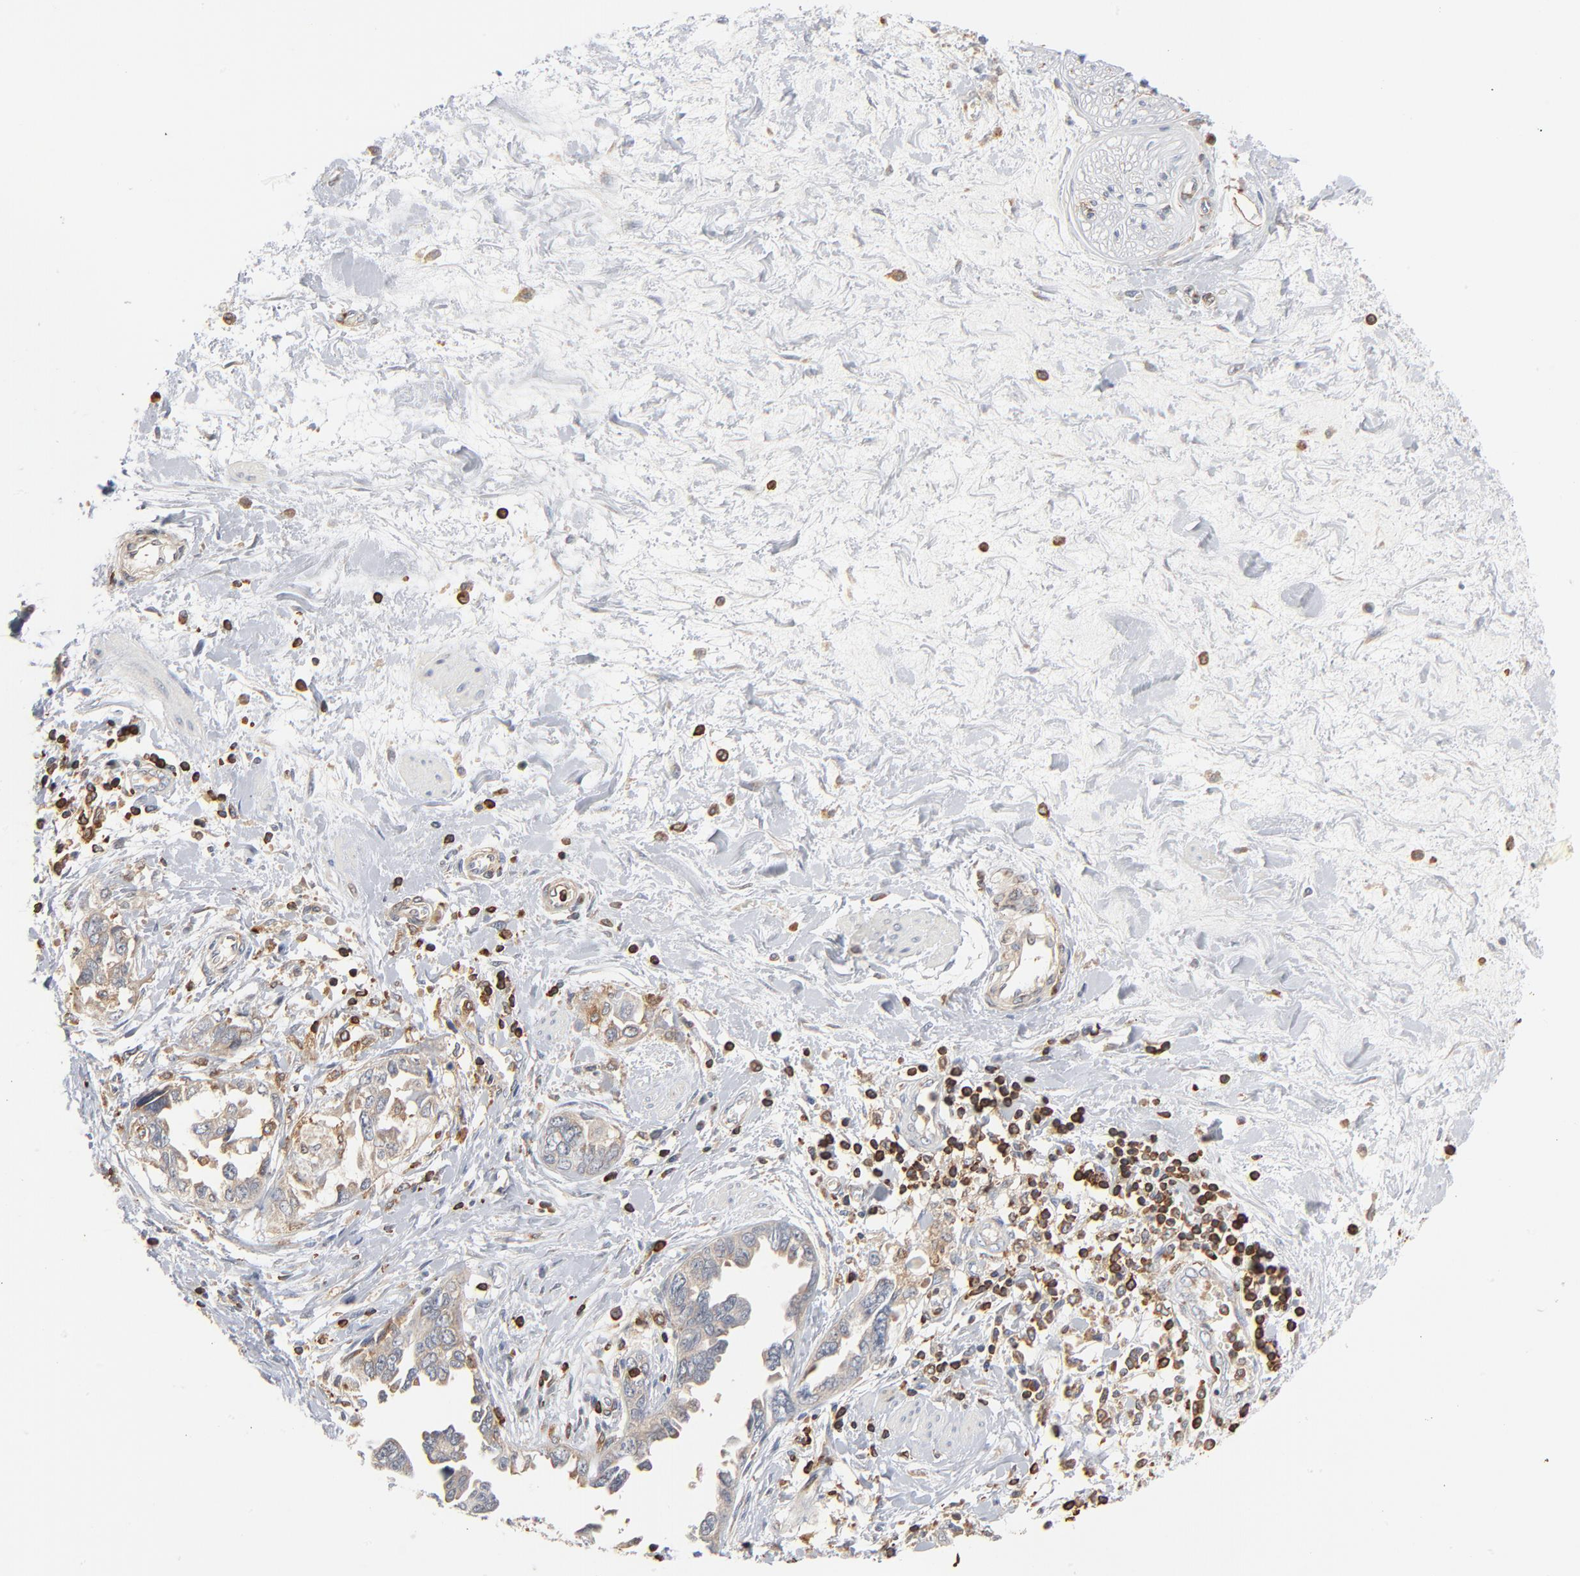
{"staining": {"intensity": "weak", "quantity": ">75%", "location": "cytoplasmic/membranous"}, "tissue": "ovarian cancer", "cell_type": "Tumor cells", "image_type": "cancer", "snomed": [{"axis": "morphology", "description": "Cystadenocarcinoma, serous, NOS"}, {"axis": "topography", "description": "Ovary"}], "caption": "A histopathology image of human ovarian cancer stained for a protein exhibits weak cytoplasmic/membranous brown staining in tumor cells.", "gene": "SH3KBP1", "patient": {"sex": "female", "age": 63}}